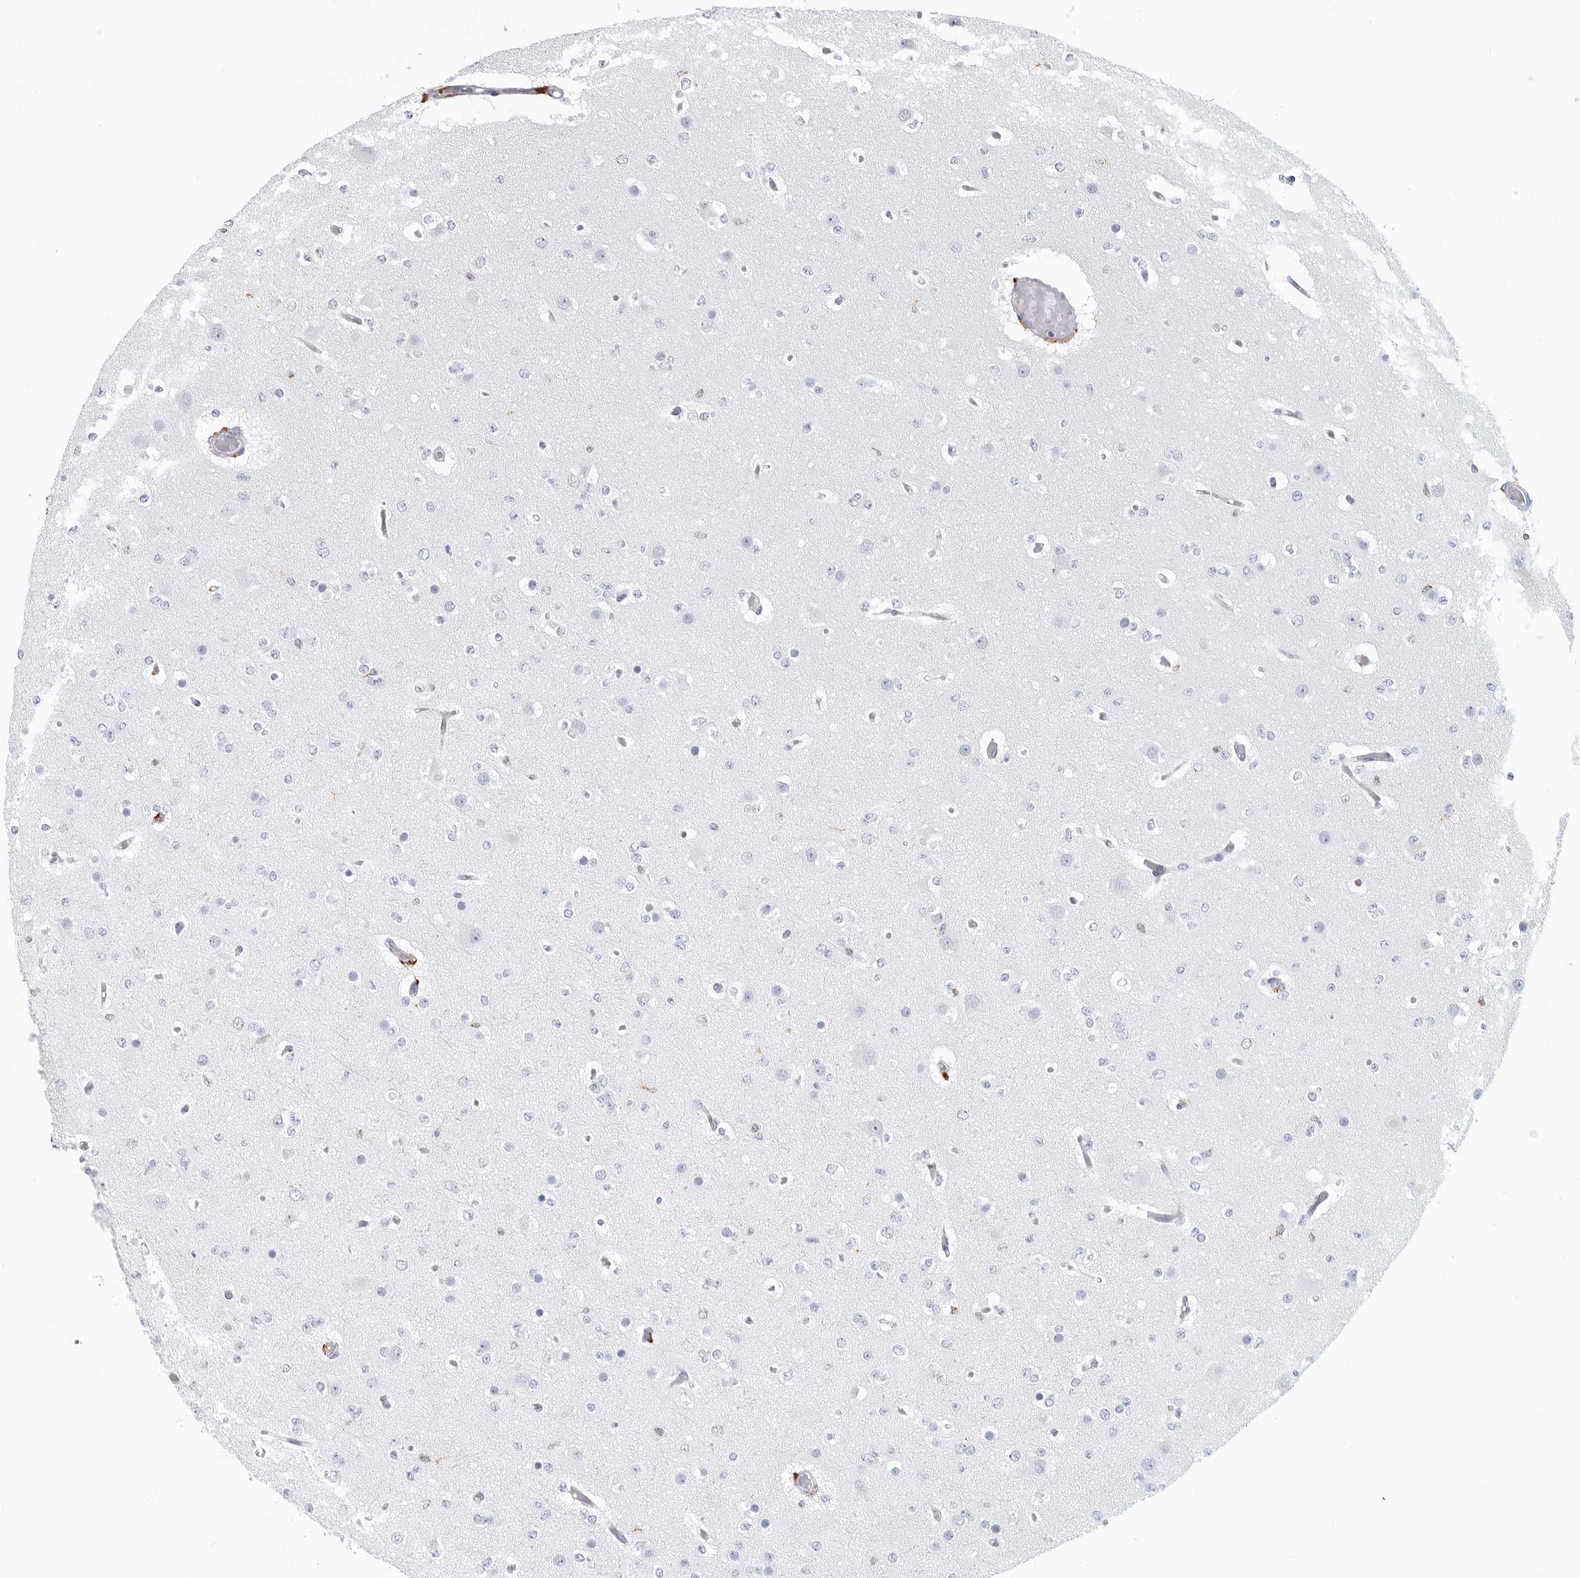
{"staining": {"intensity": "negative", "quantity": "none", "location": "none"}, "tissue": "glioma", "cell_type": "Tumor cells", "image_type": "cancer", "snomed": [{"axis": "morphology", "description": "Glioma, malignant, Low grade"}, {"axis": "topography", "description": "Brain"}], "caption": "Tumor cells show no significant protein positivity in glioma.", "gene": "IFI30", "patient": {"sex": "female", "age": 22}}